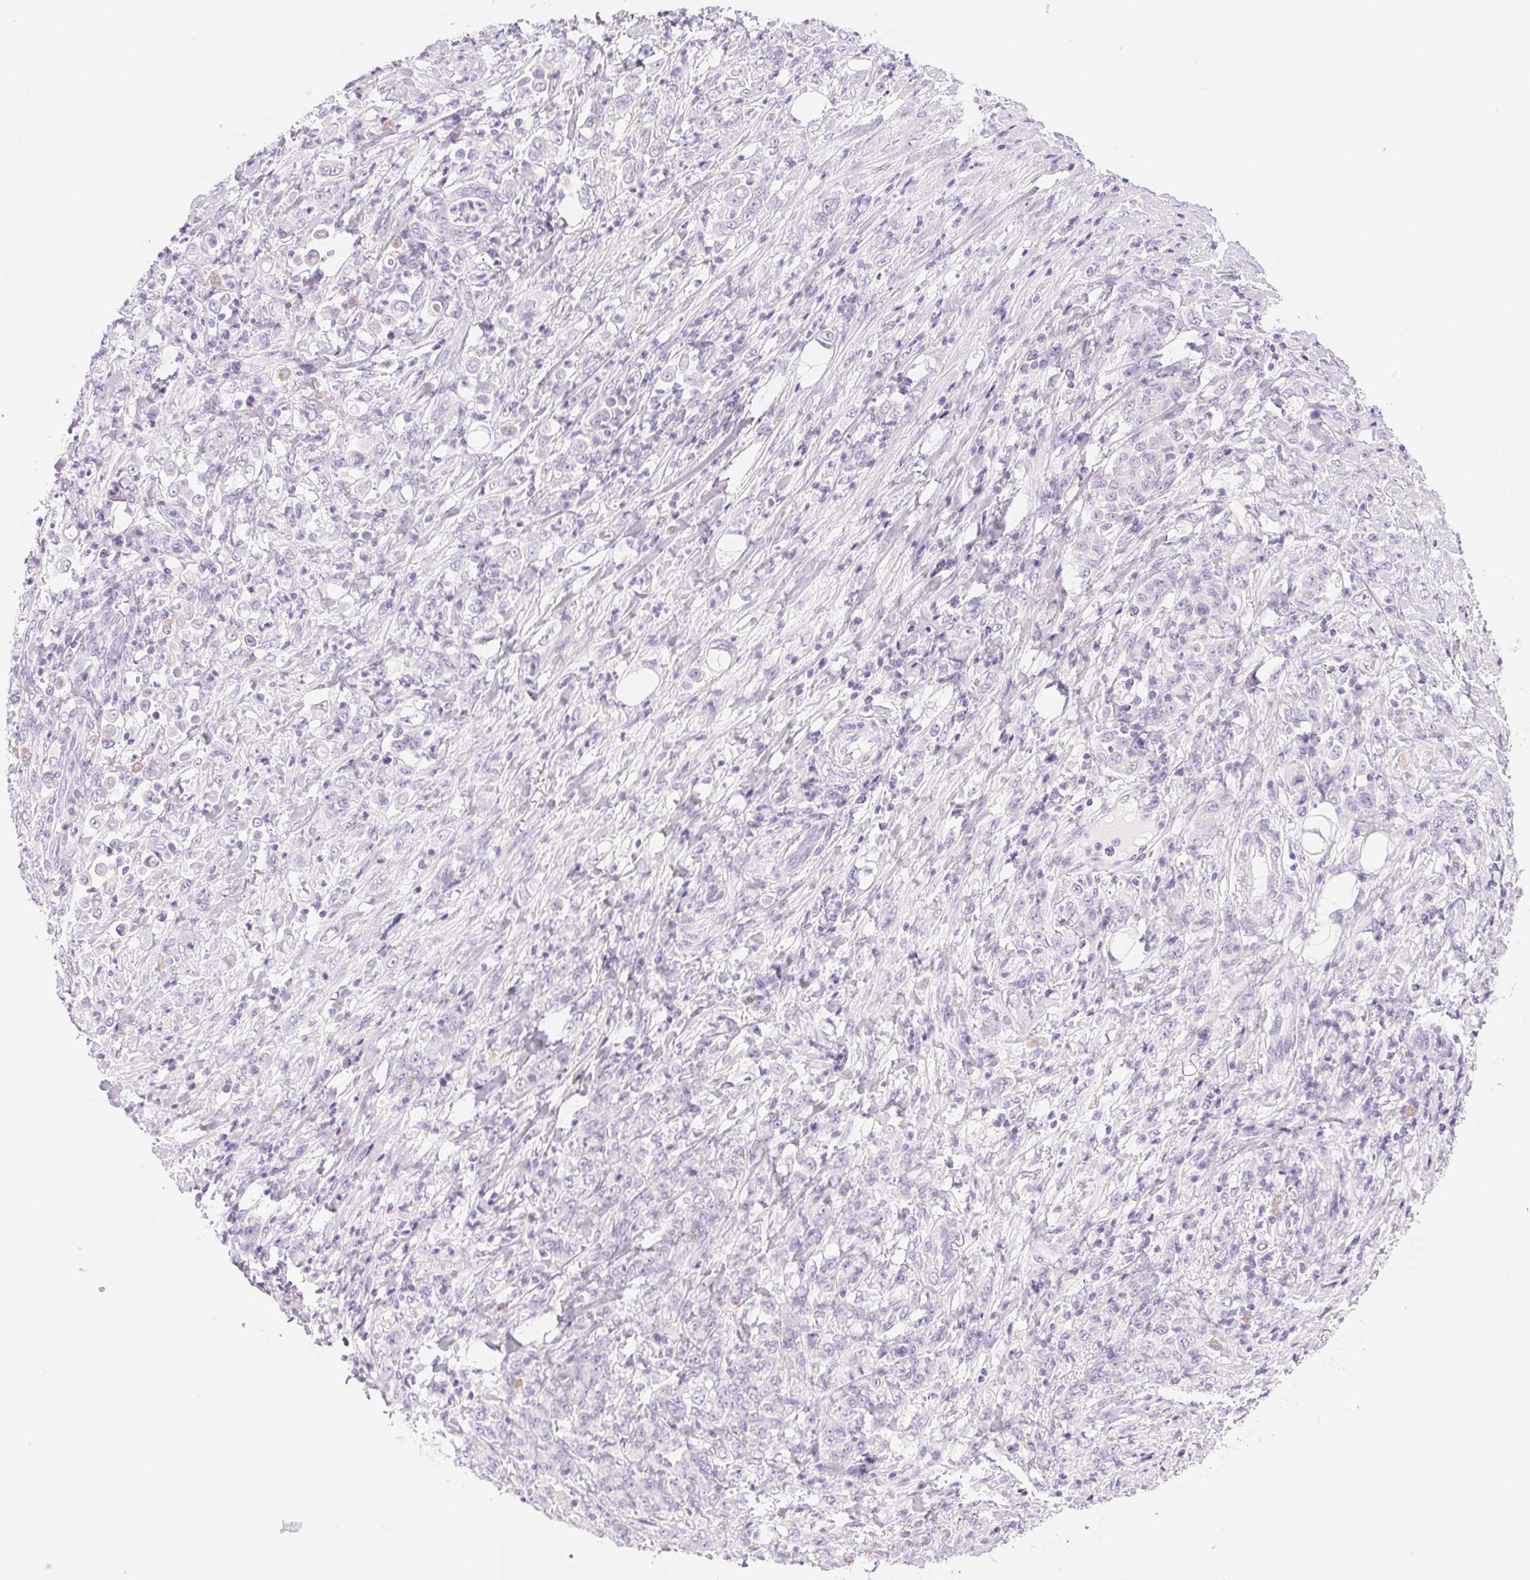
{"staining": {"intensity": "negative", "quantity": "none", "location": "none"}, "tissue": "stomach cancer", "cell_type": "Tumor cells", "image_type": "cancer", "snomed": [{"axis": "morphology", "description": "Adenocarcinoma, NOS"}, {"axis": "topography", "description": "Stomach"}], "caption": "DAB immunohistochemical staining of human stomach cancer shows no significant staining in tumor cells. (DAB IHC with hematoxylin counter stain).", "gene": "SLC5A2", "patient": {"sex": "female", "age": 79}}